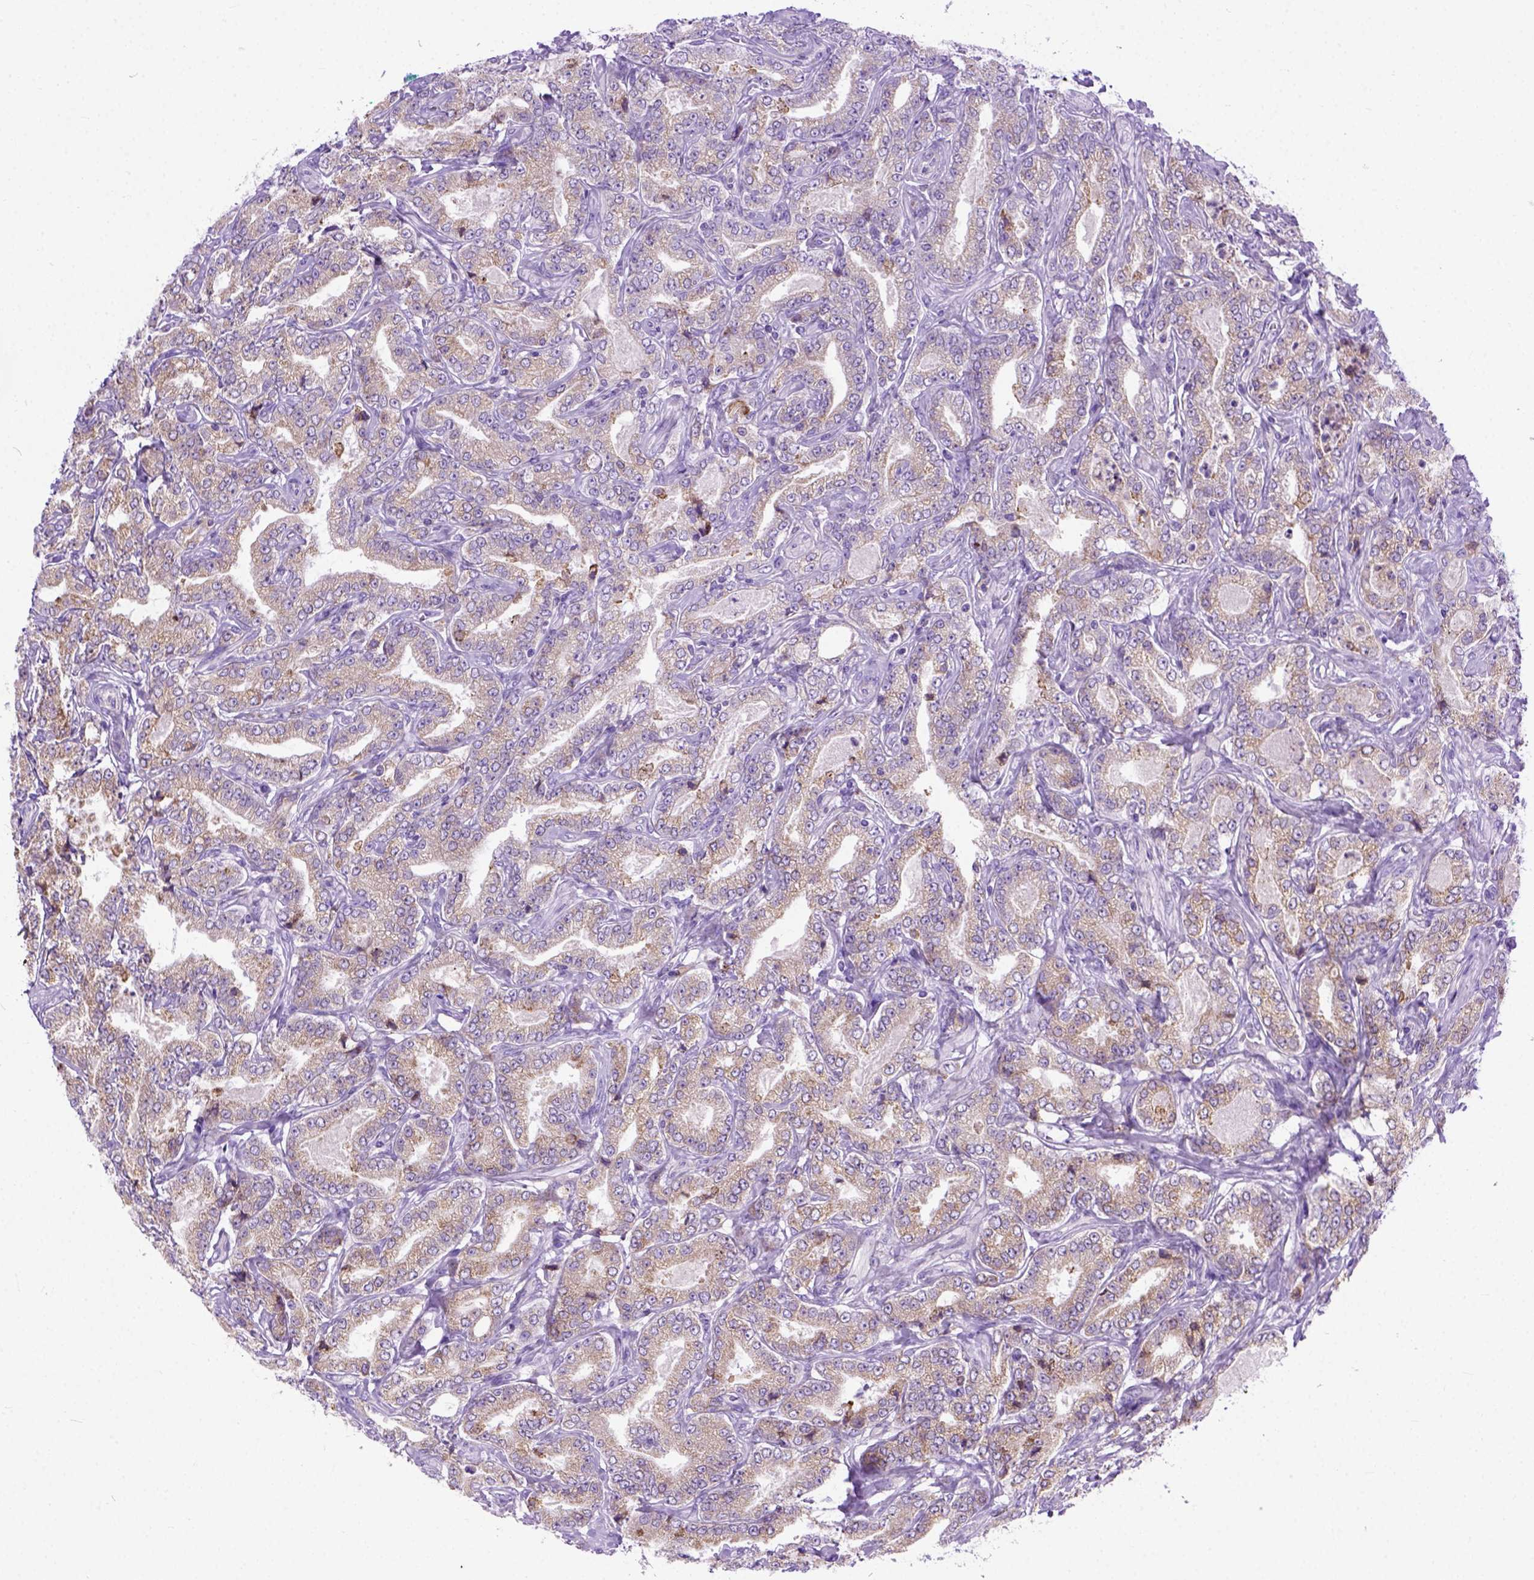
{"staining": {"intensity": "moderate", "quantity": ">75%", "location": "cytoplasmic/membranous"}, "tissue": "prostate cancer", "cell_type": "Tumor cells", "image_type": "cancer", "snomed": [{"axis": "morphology", "description": "Adenocarcinoma, NOS"}, {"axis": "topography", "description": "Prostate"}], "caption": "Protein staining exhibits moderate cytoplasmic/membranous staining in about >75% of tumor cells in adenocarcinoma (prostate). (brown staining indicates protein expression, while blue staining denotes nuclei).", "gene": "PLK4", "patient": {"sex": "male", "age": 64}}